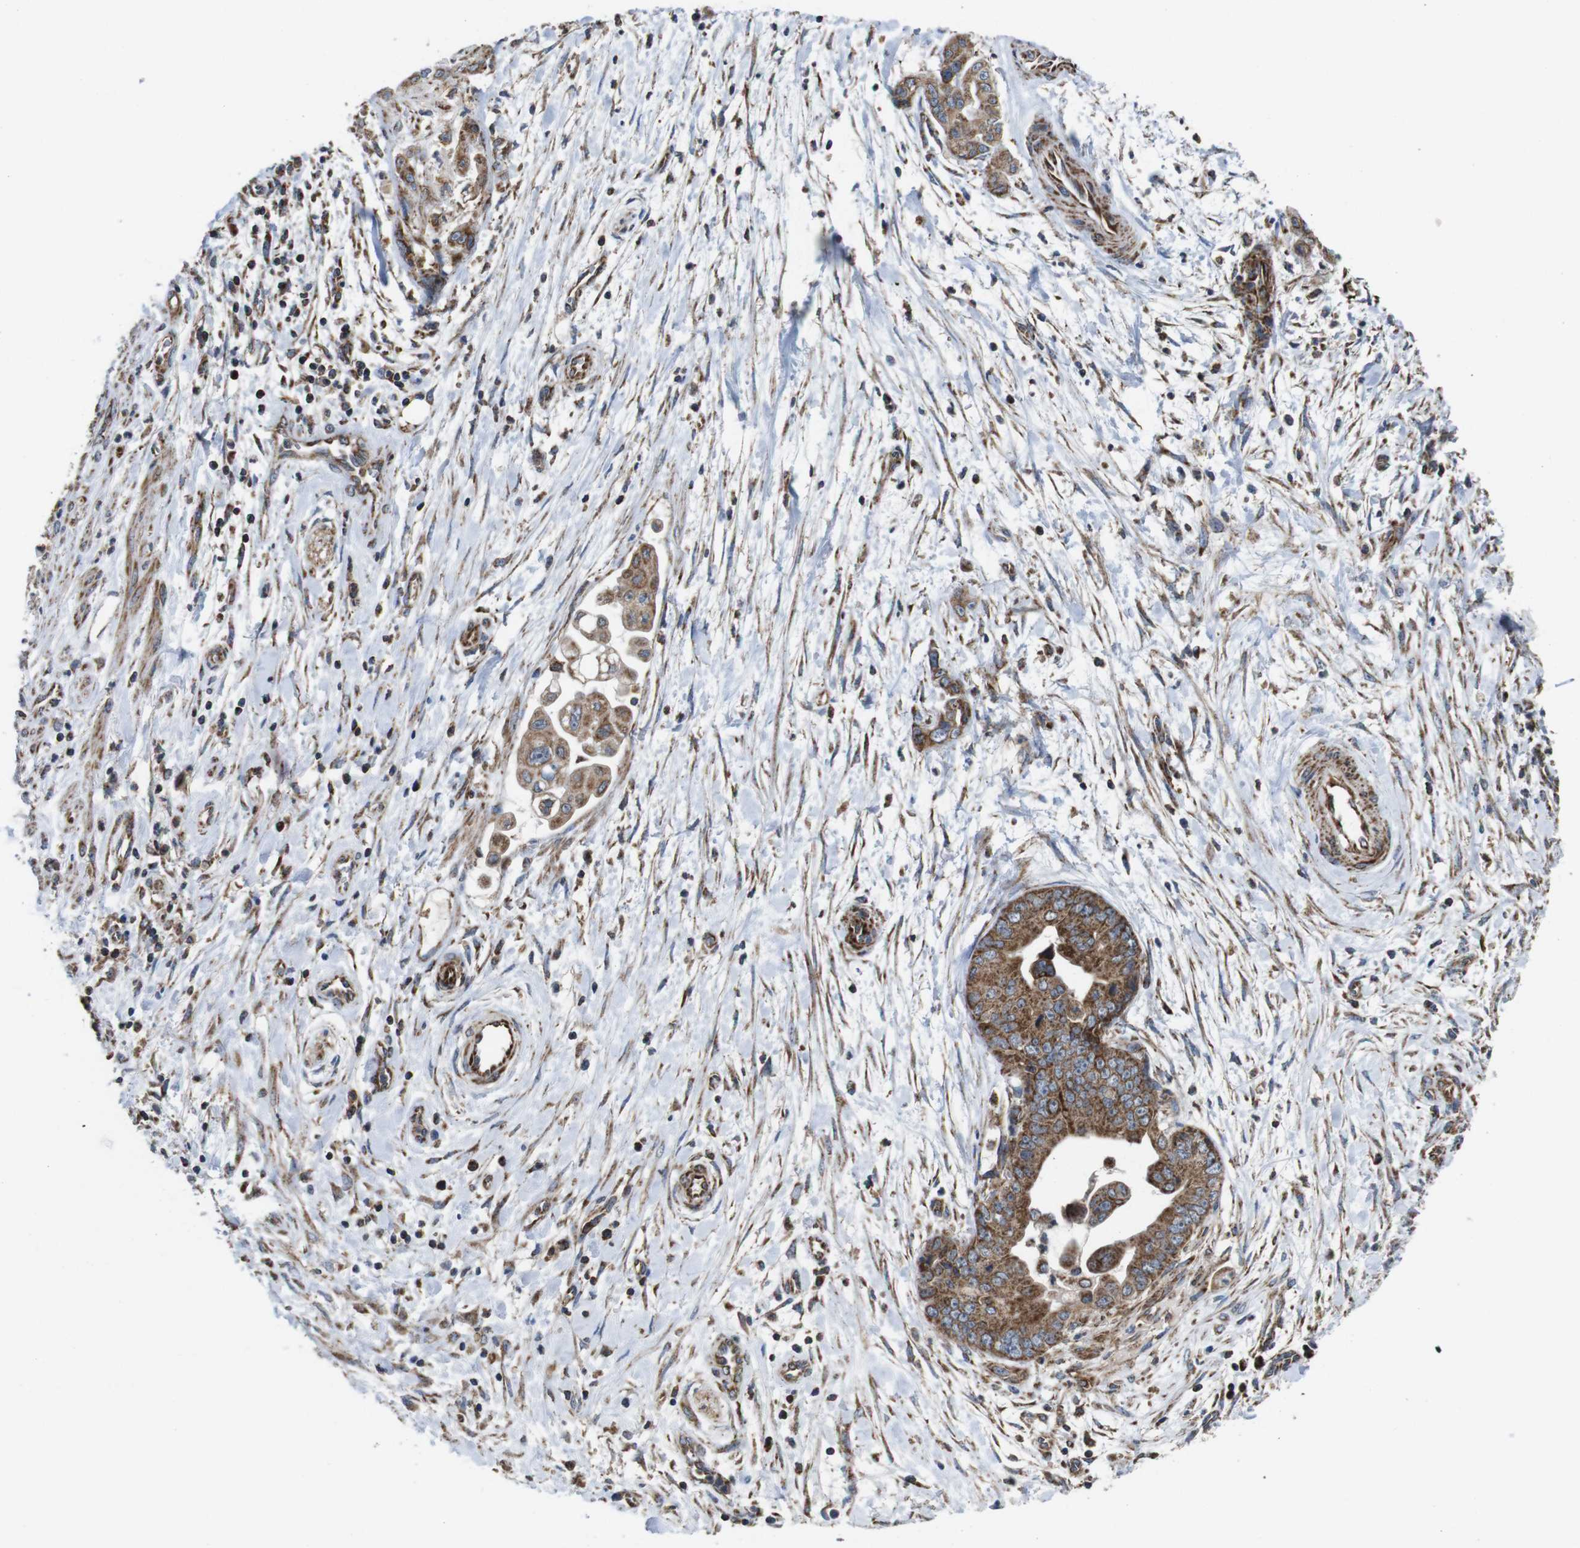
{"staining": {"intensity": "moderate", "quantity": "<25%", "location": "cytoplasmic/membranous"}, "tissue": "pancreatic cancer", "cell_type": "Tumor cells", "image_type": "cancer", "snomed": [{"axis": "morphology", "description": "Adenocarcinoma, NOS"}, {"axis": "topography", "description": "Pancreas"}], "caption": "The micrograph reveals immunohistochemical staining of pancreatic adenocarcinoma. There is moderate cytoplasmic/membranous positivity is appreciated in about <25% of tumor cells.", "gene": "HK1", "patient": {"sex": "female", "age": 75}}